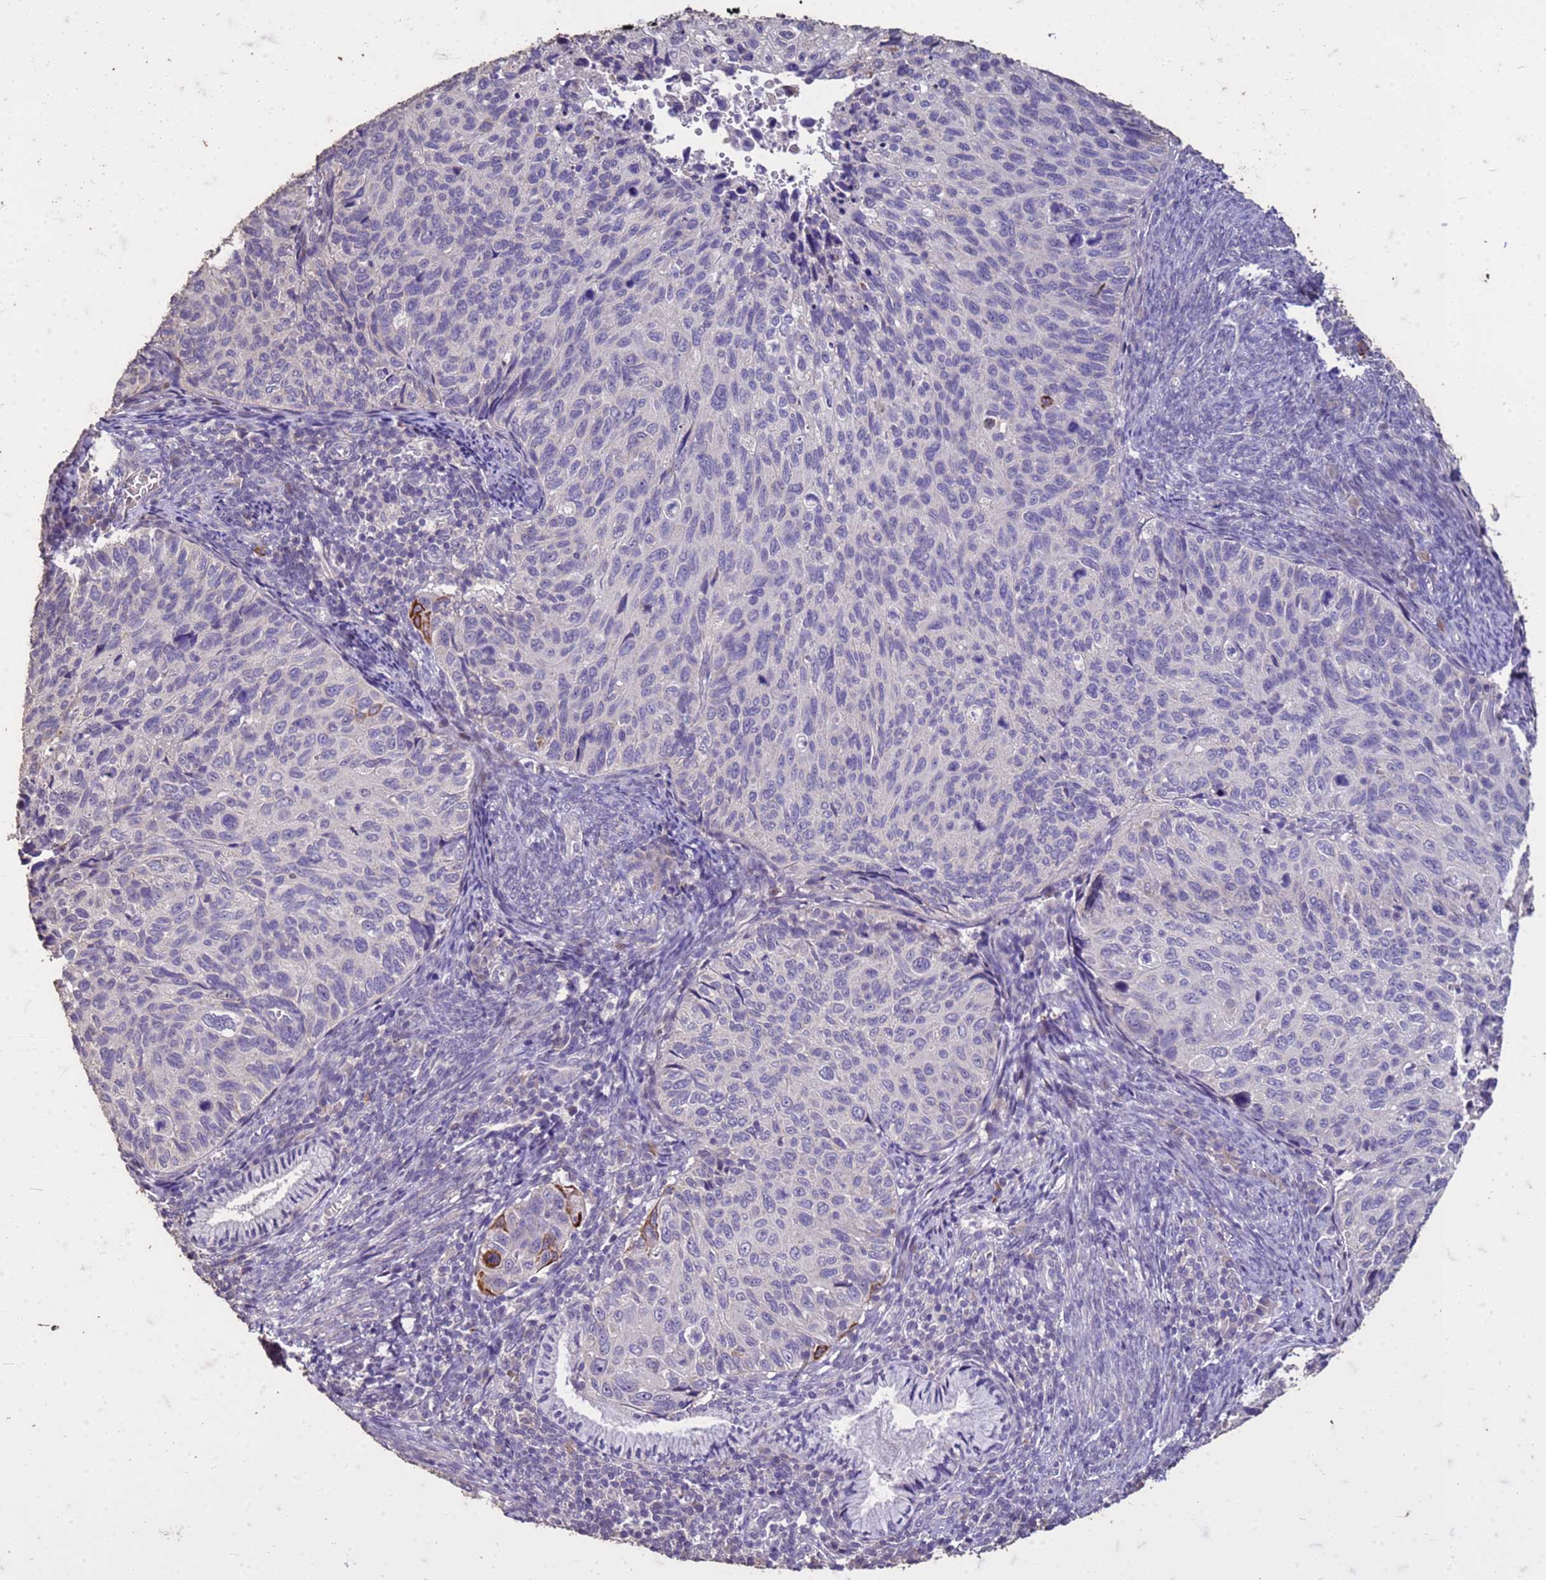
{"staining": {"intensity": "negative", "quantity": "none", "location": "none"}, "tissue": "cervical cancer", "cell_type": "Tumor cells", "image_type": "cancer", "snomed": [{"axis": "morphology", "description": "Squamous cell carcinoma, NOS"}, {"axis": "topography", "description": "Cervix"}], "caption": "This is an immunohistochemistry photomicrograph of human cervical squamous cell carcinoma. There is no positivity in tumor cells.", "gene": "FAM184B", "patient": {"sex": "female", "age": 70}}